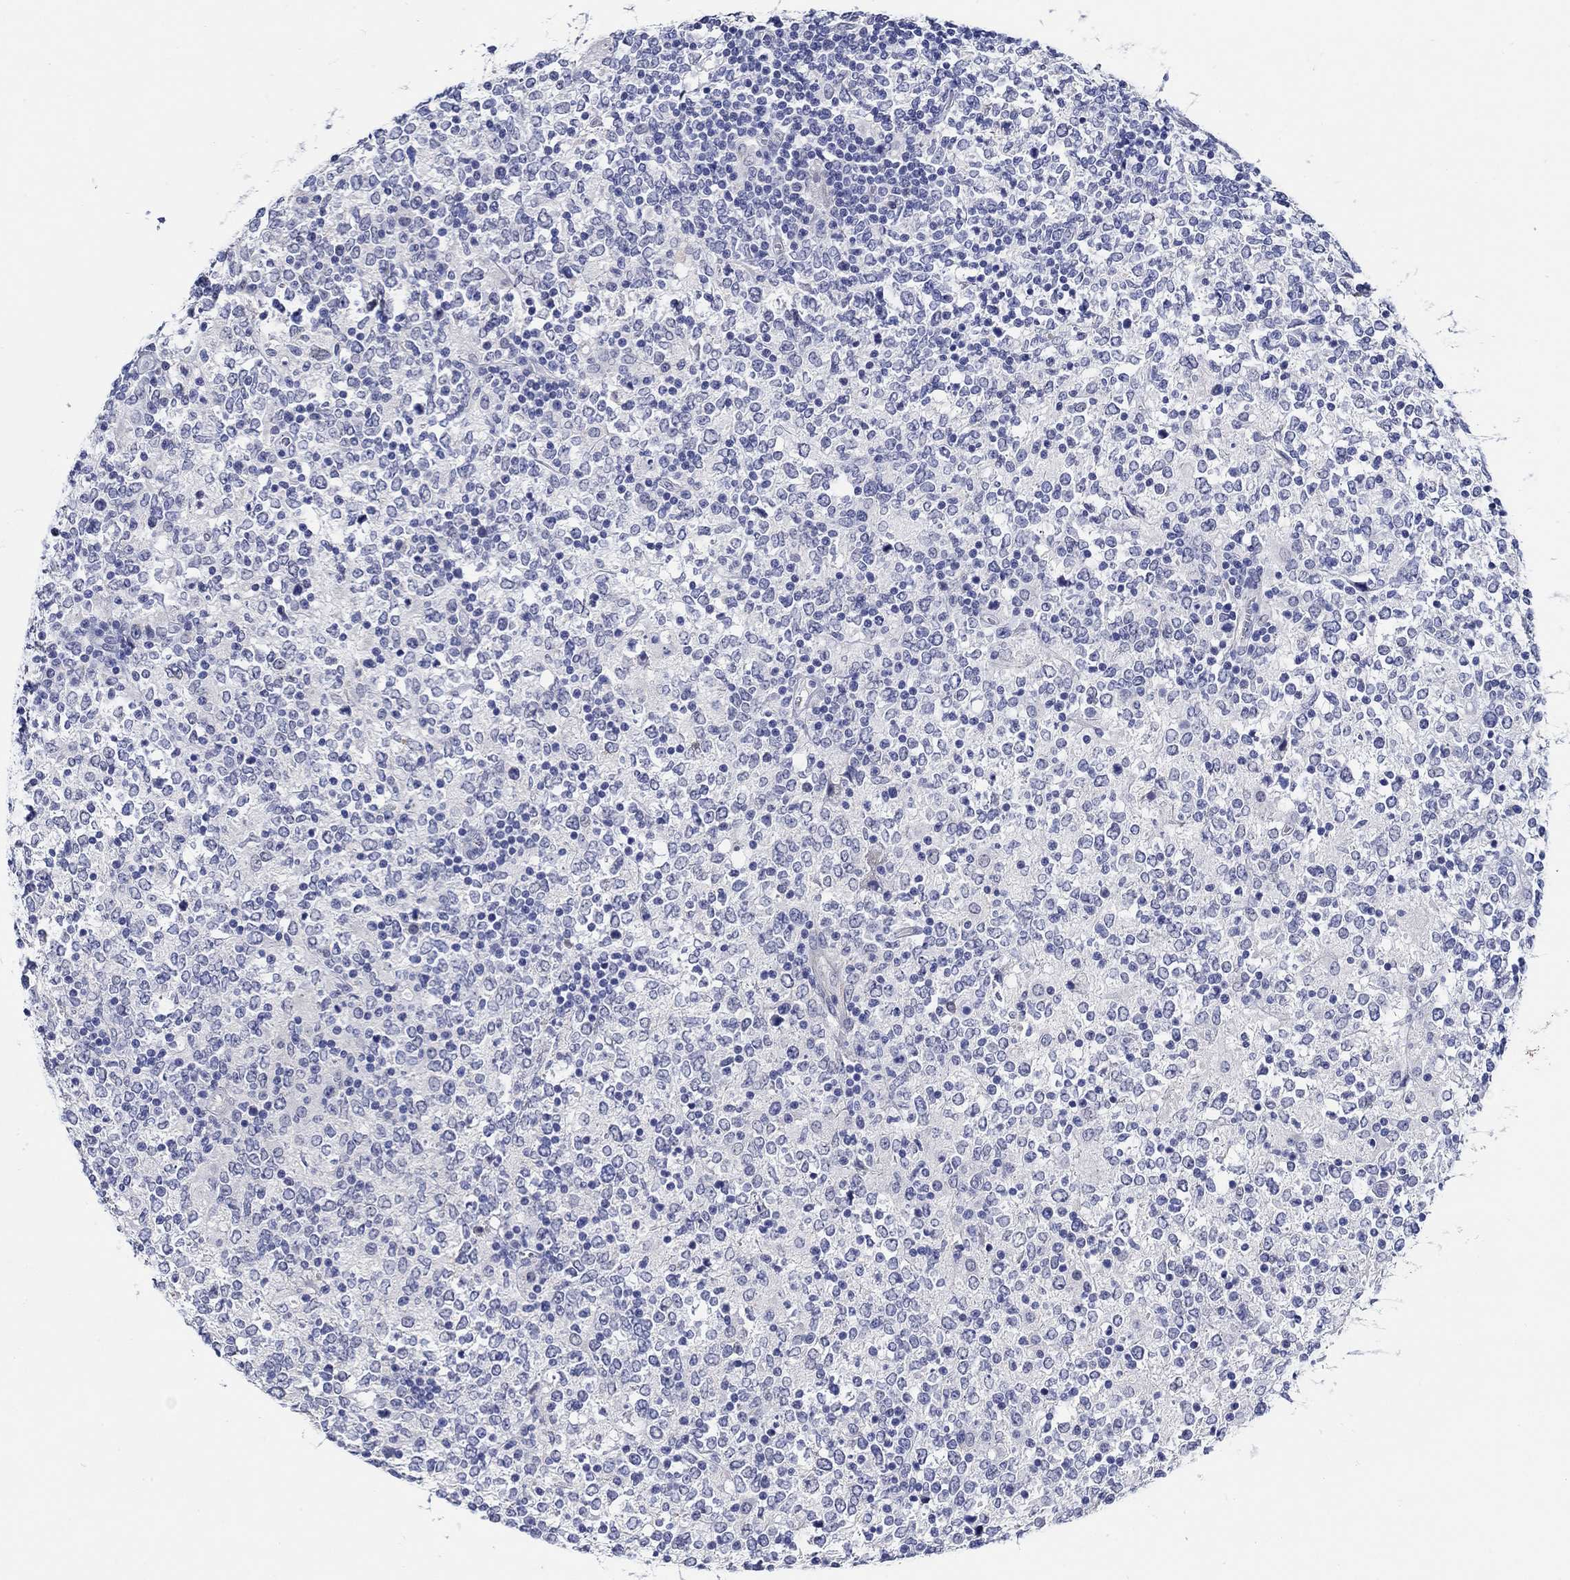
{"staining": {"intensity": "negative", "quantity": "none", "location": "none"}, "tissue": "lymphoma", "cell_type": "Tumor cells", "image_type": "cancer", "snomed": [{"axis": "morphology", "description": "Malignant lymphoma, non-Hodgkin's type, High grade"}, {"axis": "topography", "description": "Lymph node"}], "caption": "The immunohistochemistry (IHC) photomicrograph has no significant expression in tumor cells of high-grade malignant lymphoma, non-Hodgkin's type tissue.", "gene": "MC2R", "patient": {"sex": "female", "age": 84}}